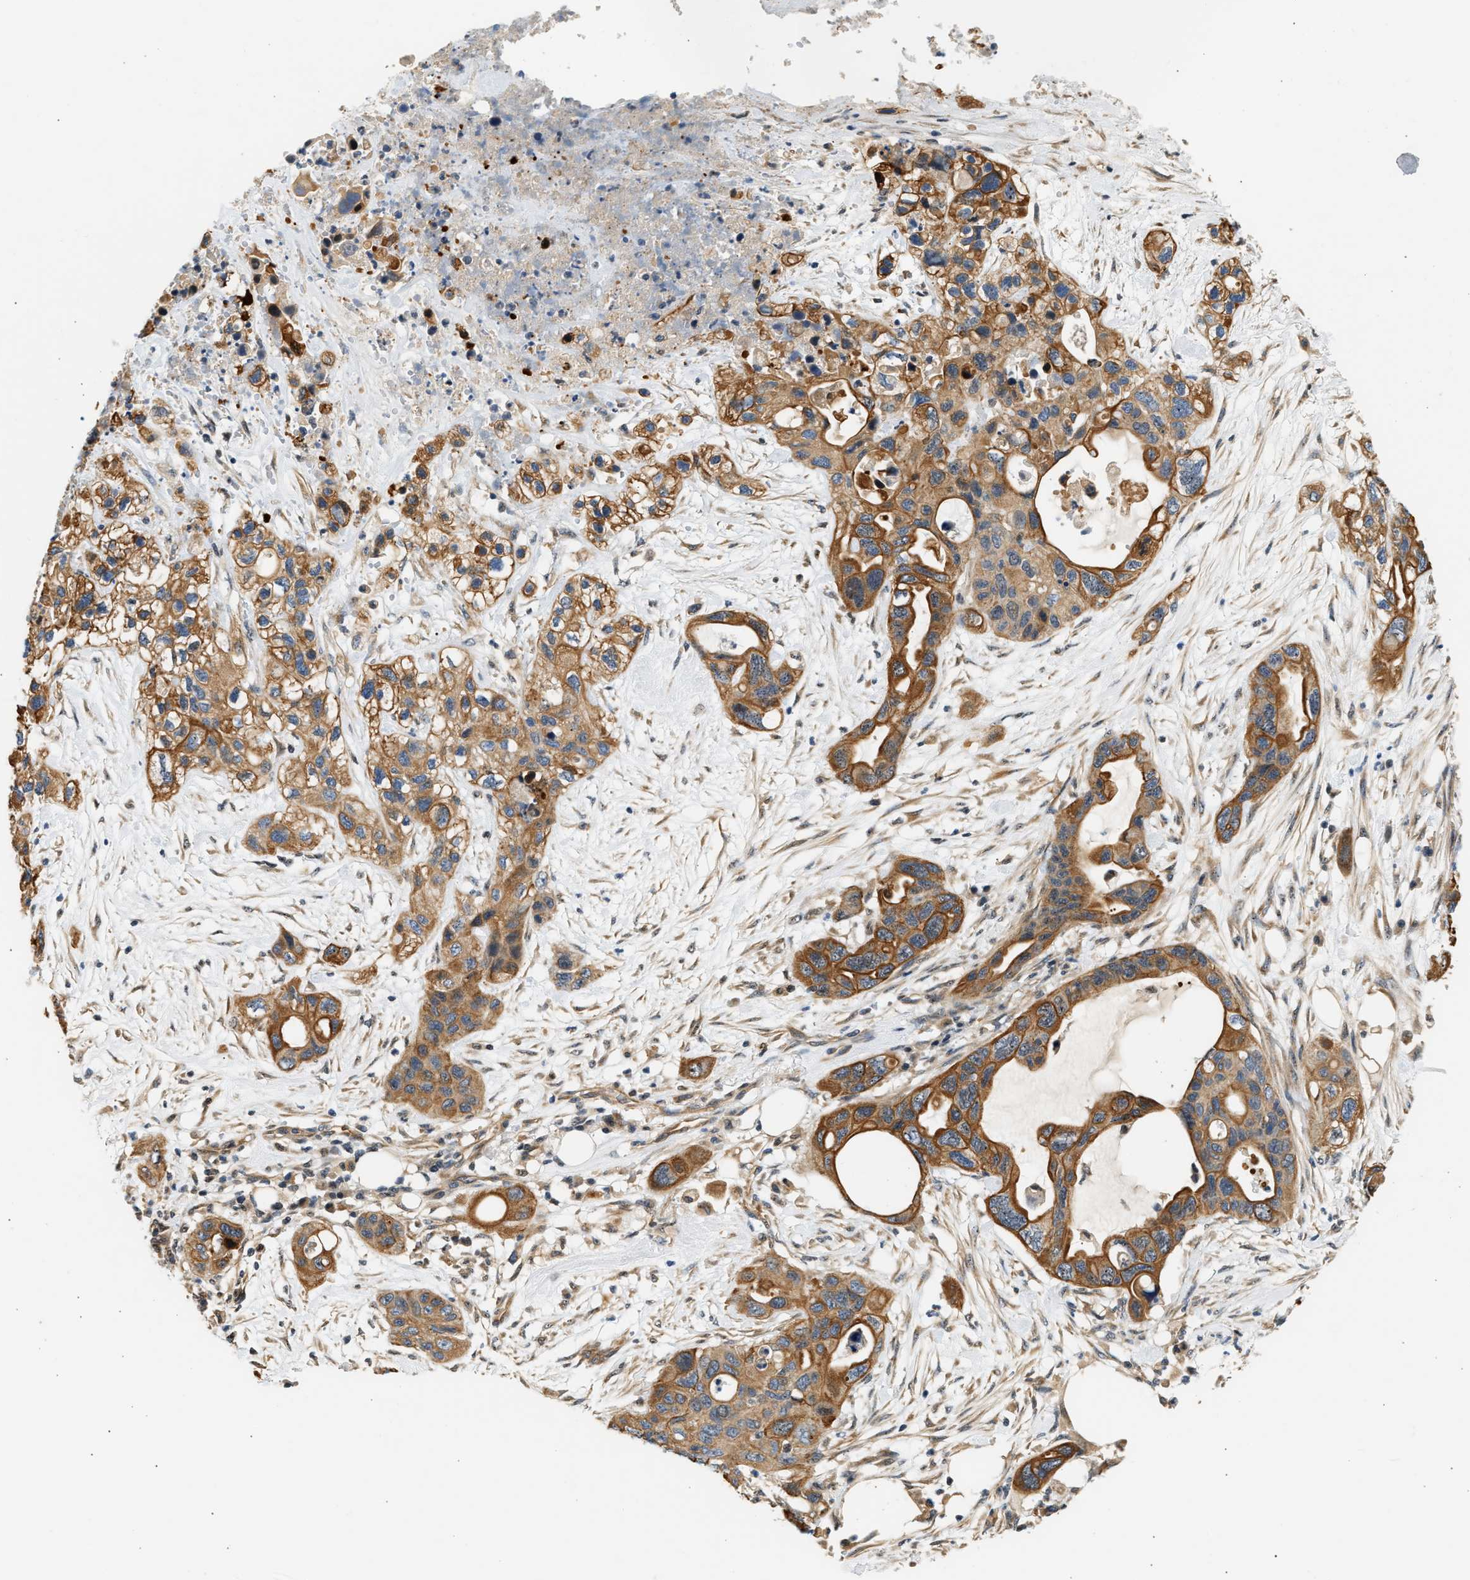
{"staining": {"intensity": "strong", "quantity": ">75%", "location": "cytoplasmic/membranous"}, "tissue": "pancreatic cancer", "cell_type": "Tumor cells", "image_type": "cancer", "snomed": [{"axis": "morphology", "description": "Adenocarcinoma, NOS"}, {"axis": "topography", "description": "Pancreas"}], "caption": "An image of human adenocarcinoma (pancreatic) stained for a protein exhibits strong cytoplasmic/membranous brown staining in tumor cells.", "gene": "WDR31", "patient": {"sex": "female", "age": 71}}